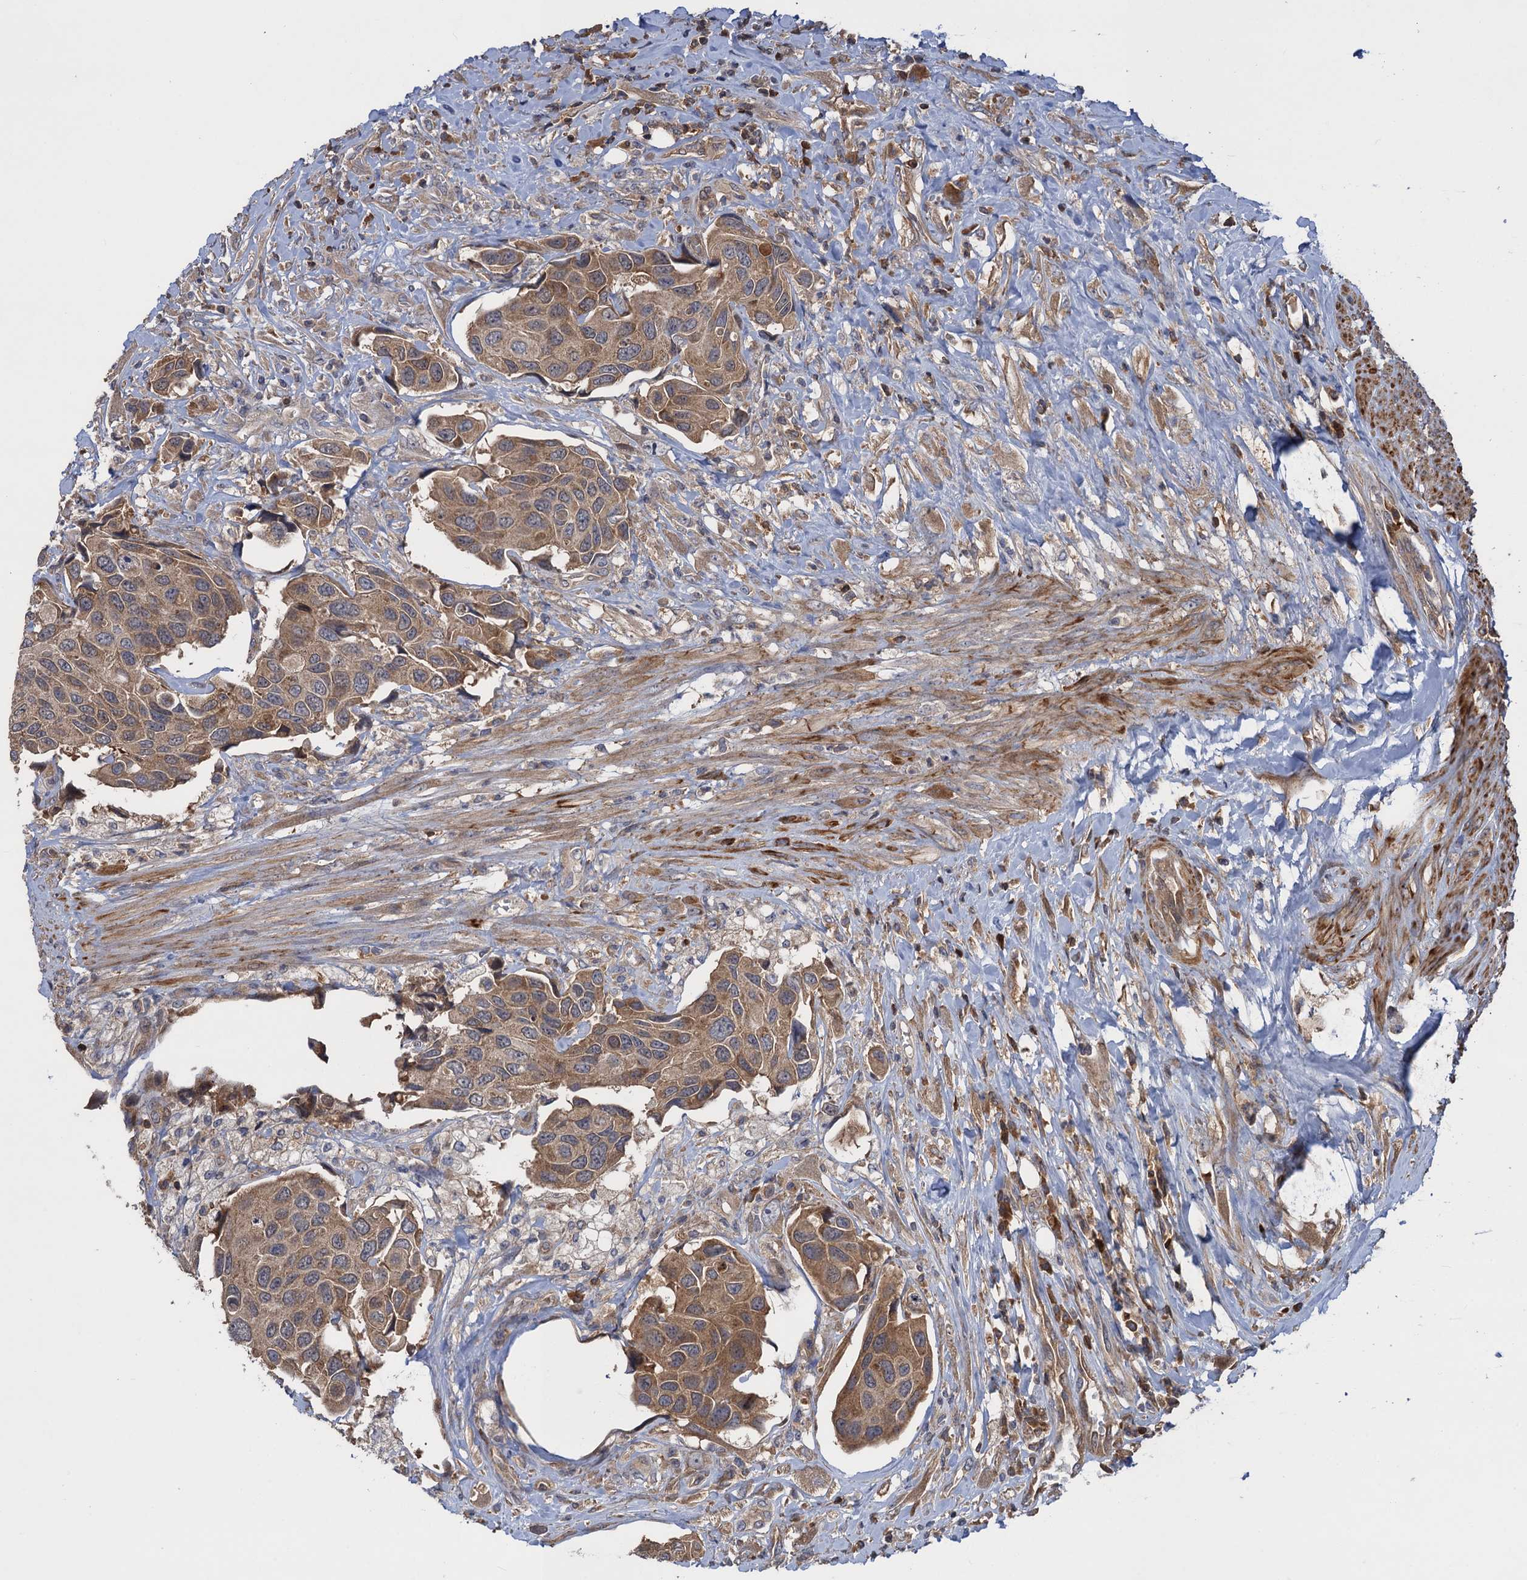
{"staining": {"intensity": "moderate", "quantity": ">75%", "location": "cytoplasmic/membranous"}, "tissue": "urothelial cancer", "cell_type": "Tumor cells", "image_type": "cancer", "snomed": [{"axis": "morphology", "description": "Urothelial carcinoma, High grade"}, {"axis": "topography", "description": "Urinary bladder"}], "caption": "Tumor cells reveal moderate cytoplasmic/membranous staining in about >75% of cells in urothelial carcinoma (high-grade).", "gene": "DGKA", "patient": {"sex": "male", "age": 74}}